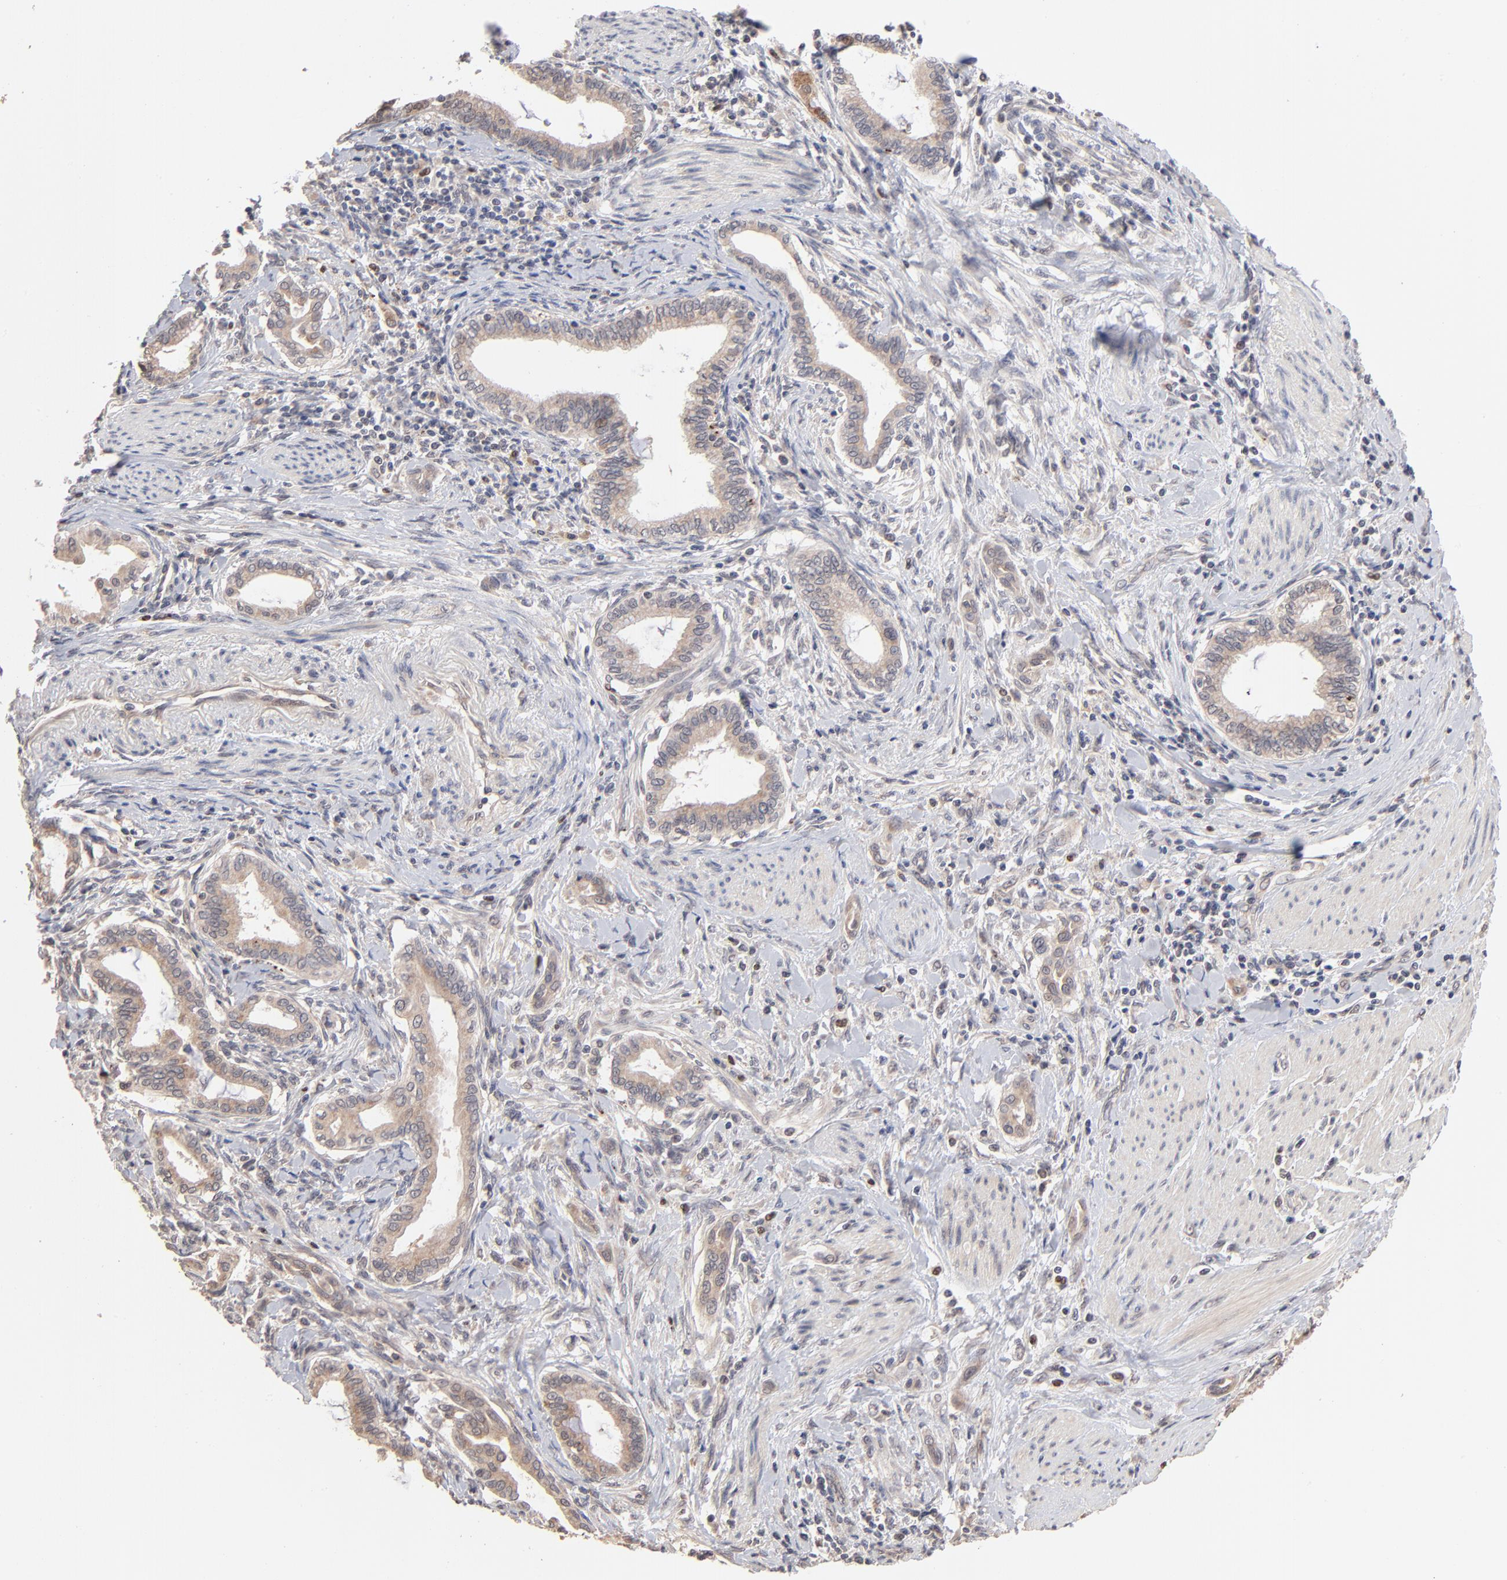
{"staining": {"intensity": "weak", "quantity": ">75%", "location": "cytoplasmic/membranous"}, "tissue": "pancreatic cancer", "cell_type": "Tumor cells", "image_type": "cancer", "snomed": [{"axis": "morphology", "description": "Adenocarcinoma, NOS"}, {"axis": "topography", "description": "Pancreas"}], "caption": "Tumor cells demonstrate low levels of weak cytoplasmic/membranous staining in about >75% of cells in human pancreatic adenocarcinoma. Nuclei are stained in blue.", "gene": "MSL2", "patient": {"sex": "female", "age": 64}}